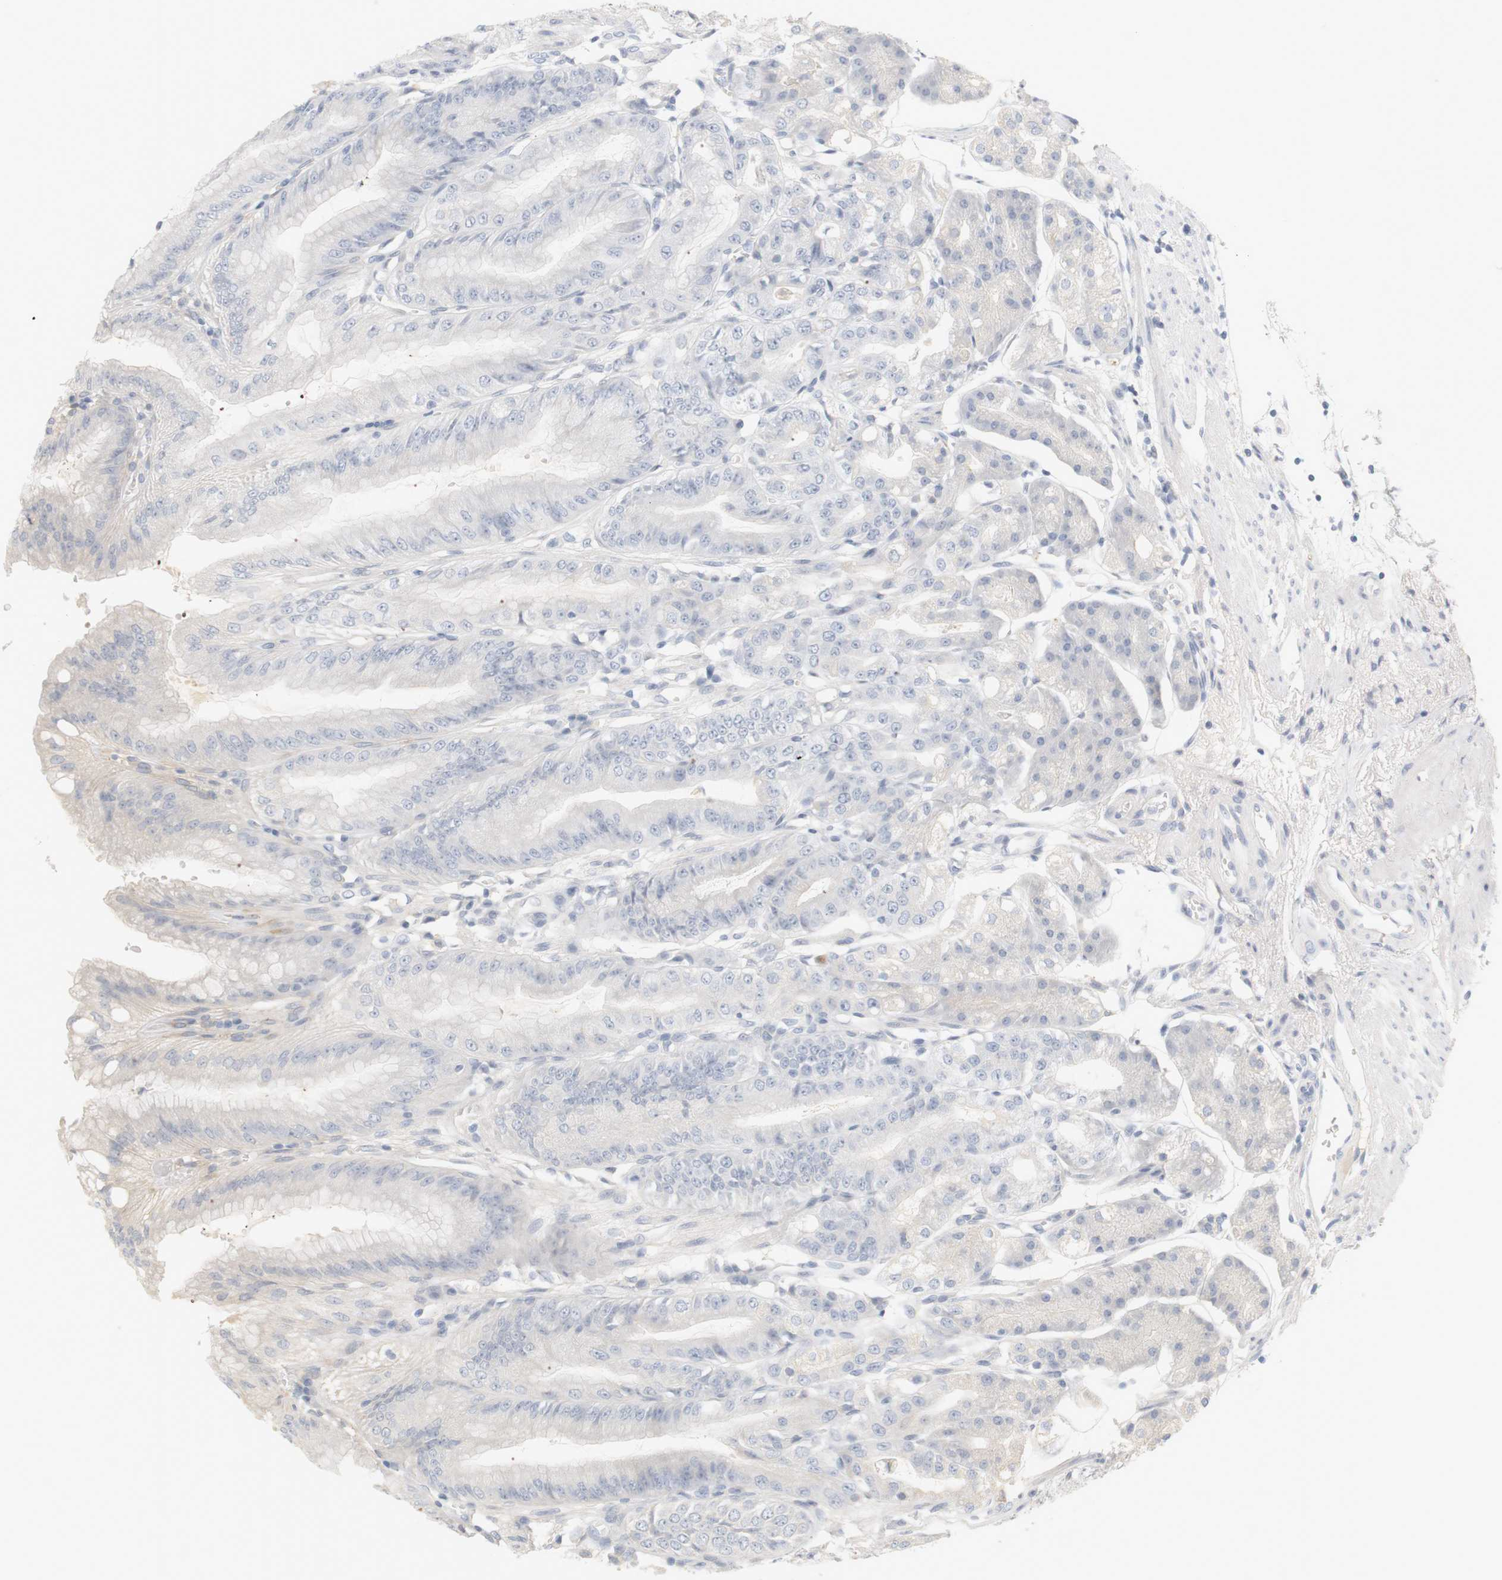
{"staining": {"intensity": "negative", "quantity": "none", "location": "none"}, "tissue": "stomach", "cell_type": "Glandular cells", "image_type": "normal", "snomed": [{"axis": "morphology", "description": "Normal tissue, NOS"}, {"axis": "topography", "description": "Stomach, lower"}], "caption": "There is no significant staining in glandular cells of stomach. Brightfield microscopy of immunohistochemistry stained with DAB (brown) and hematoxylin (blue), captured at high magnification.", "gene": "RTN3", "patient": {"sex": "male", "age": 71}}